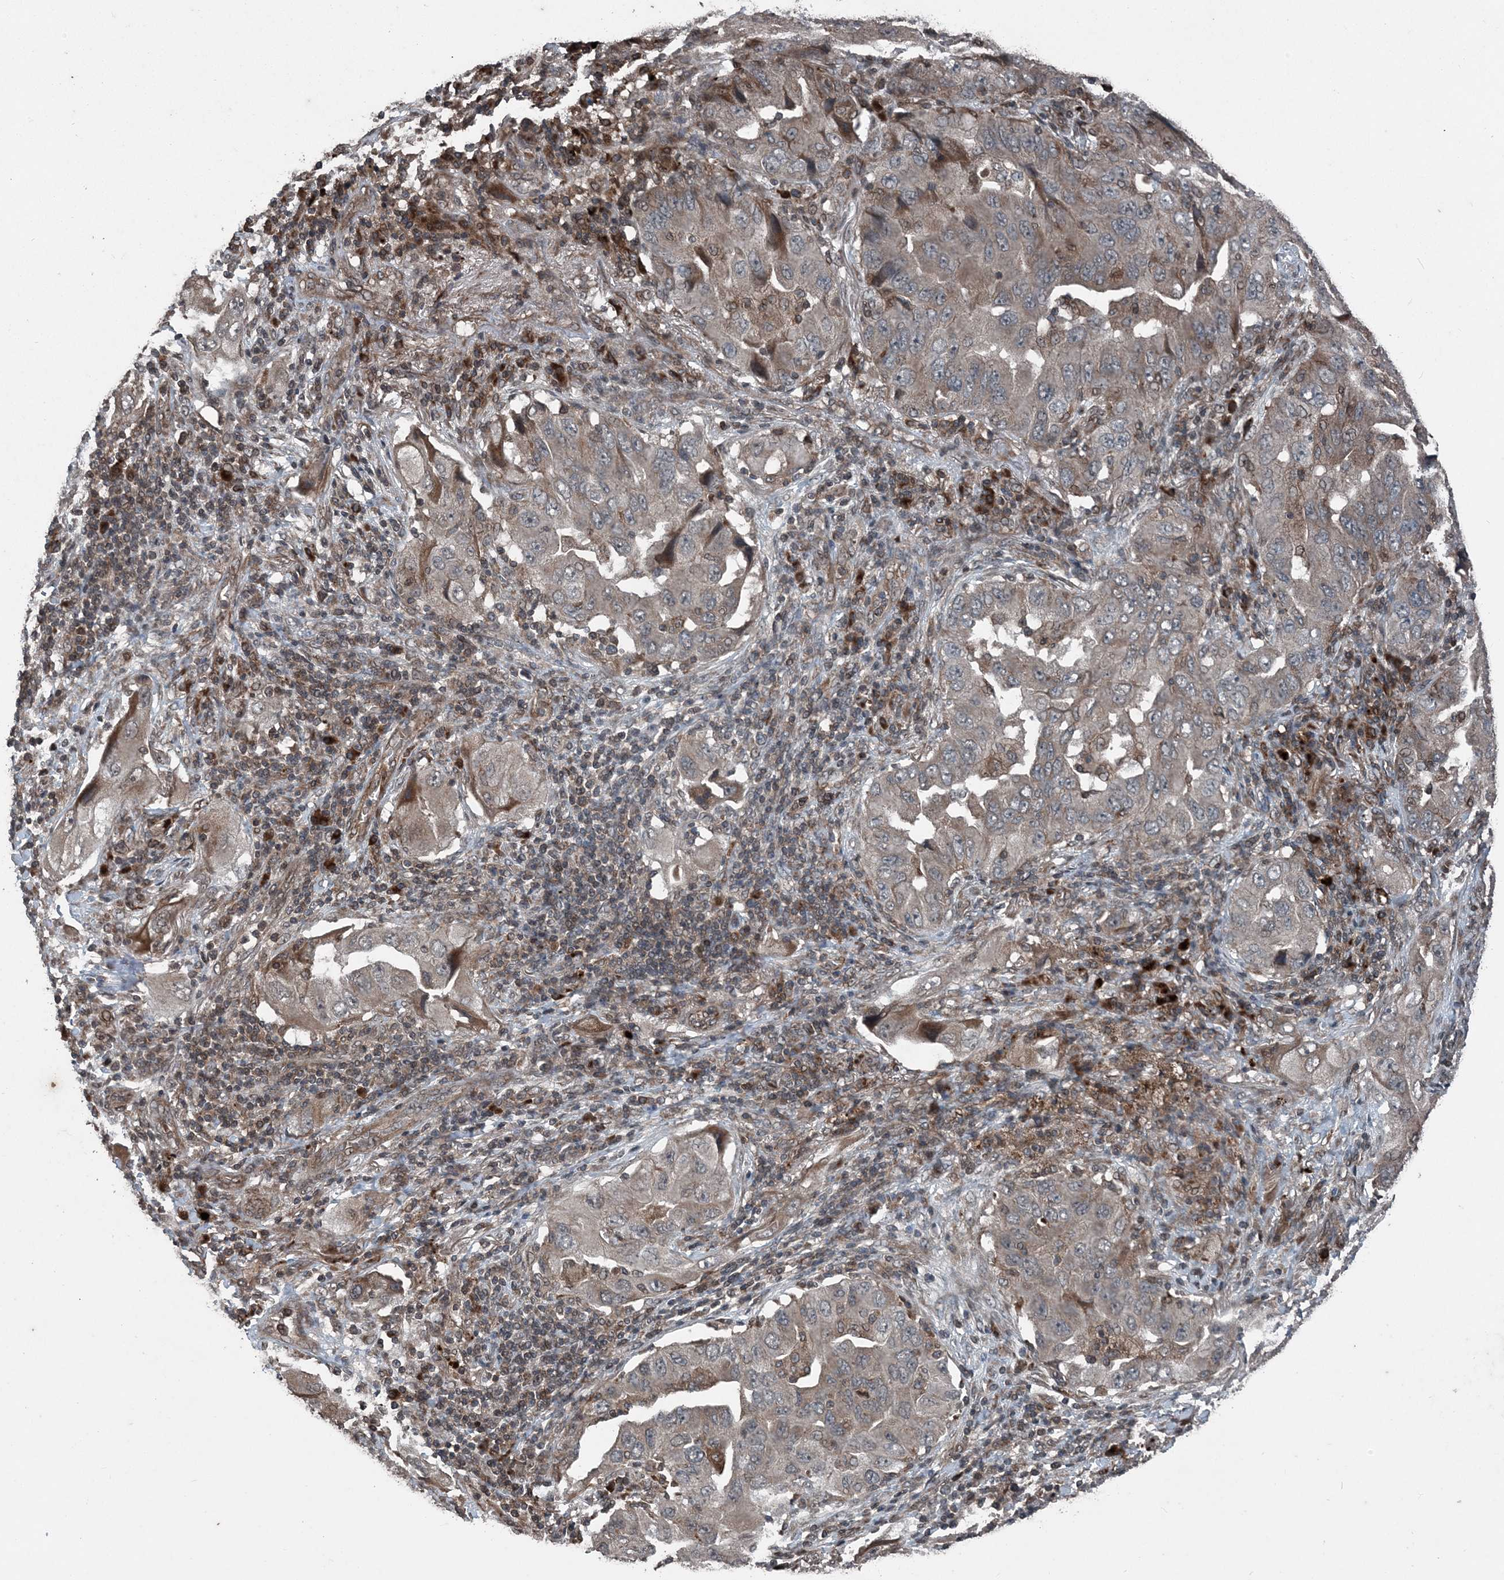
{"staining": {"intensity": "weak", "quantity": "25%-75%", "location": "cytoplasmic/membranous"}, "tissue": "lung cancer", "cell_type": "Tumor cells", "image_type": "cancer", "snomed": [{"axis": "morphology", "description": "Adenocarcinoma, NOS"}, {"axis": "topography", "description": "Lung"}], "caption": "DAB immunohistochemical staining of lung adenocarcinoma reveals weak cytoplasmic/membranous protein positivity in about 25%-75% of tumor cells.", "gene": "CFL1", "patient": {"sex": "female", "age": 65}}